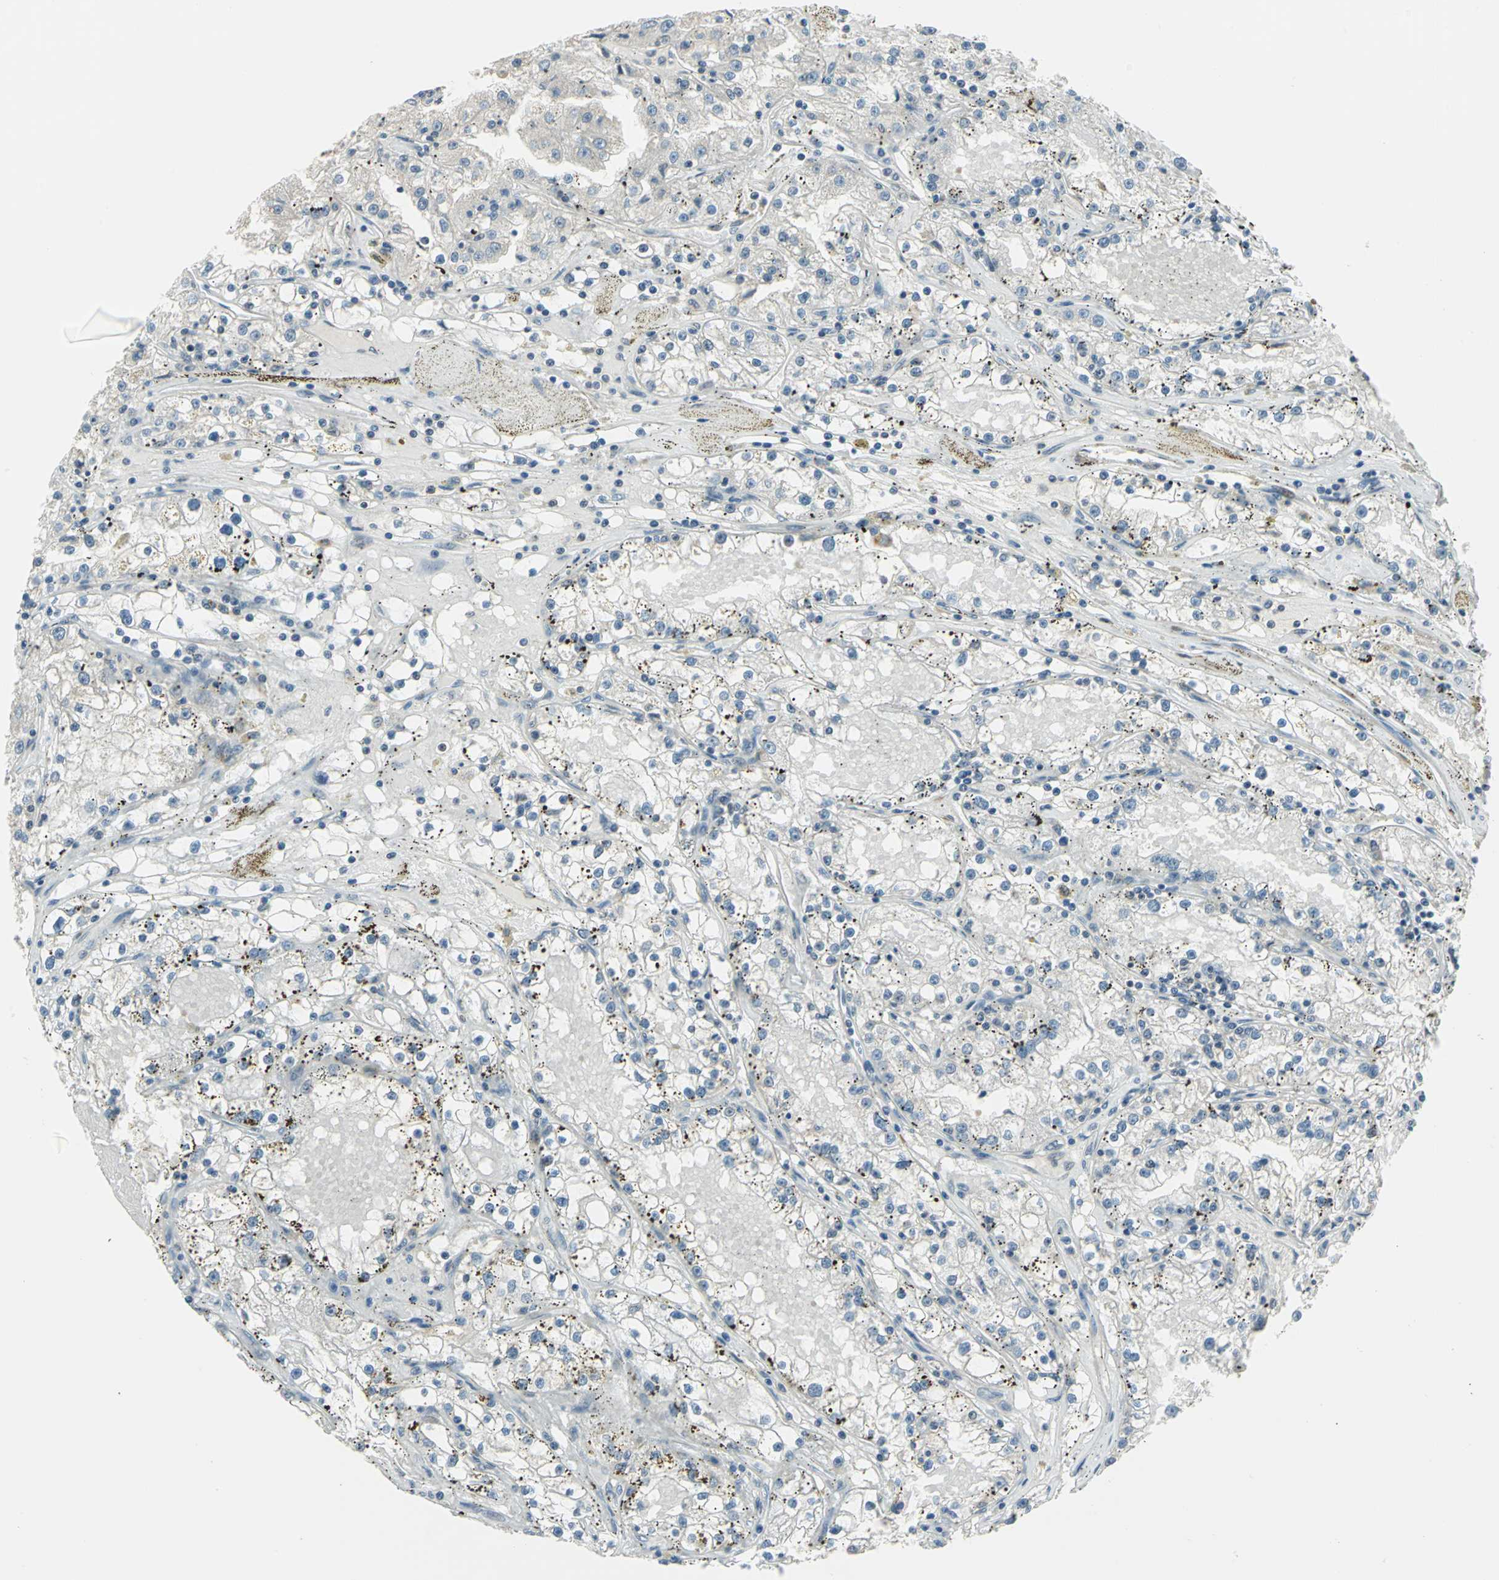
{"staining": {"intensity": "weak", "quantity": "<25%", "location": "cytoplasmic/membranous"}, "tissue": "renal cancer", "cell_type": "Tumor cells", "image_type": "cancer", "snomed": [{"axis": "morphology", "description": "Adenocarcinoma, NOS"}, {"axis": "topography", "description": "Kidney"}], "caption": "There is no significant staining in tumor cells of renal adenocarcinoma.", "gene": "MTA1", "patient": {"sex": "male", "age": 56}}